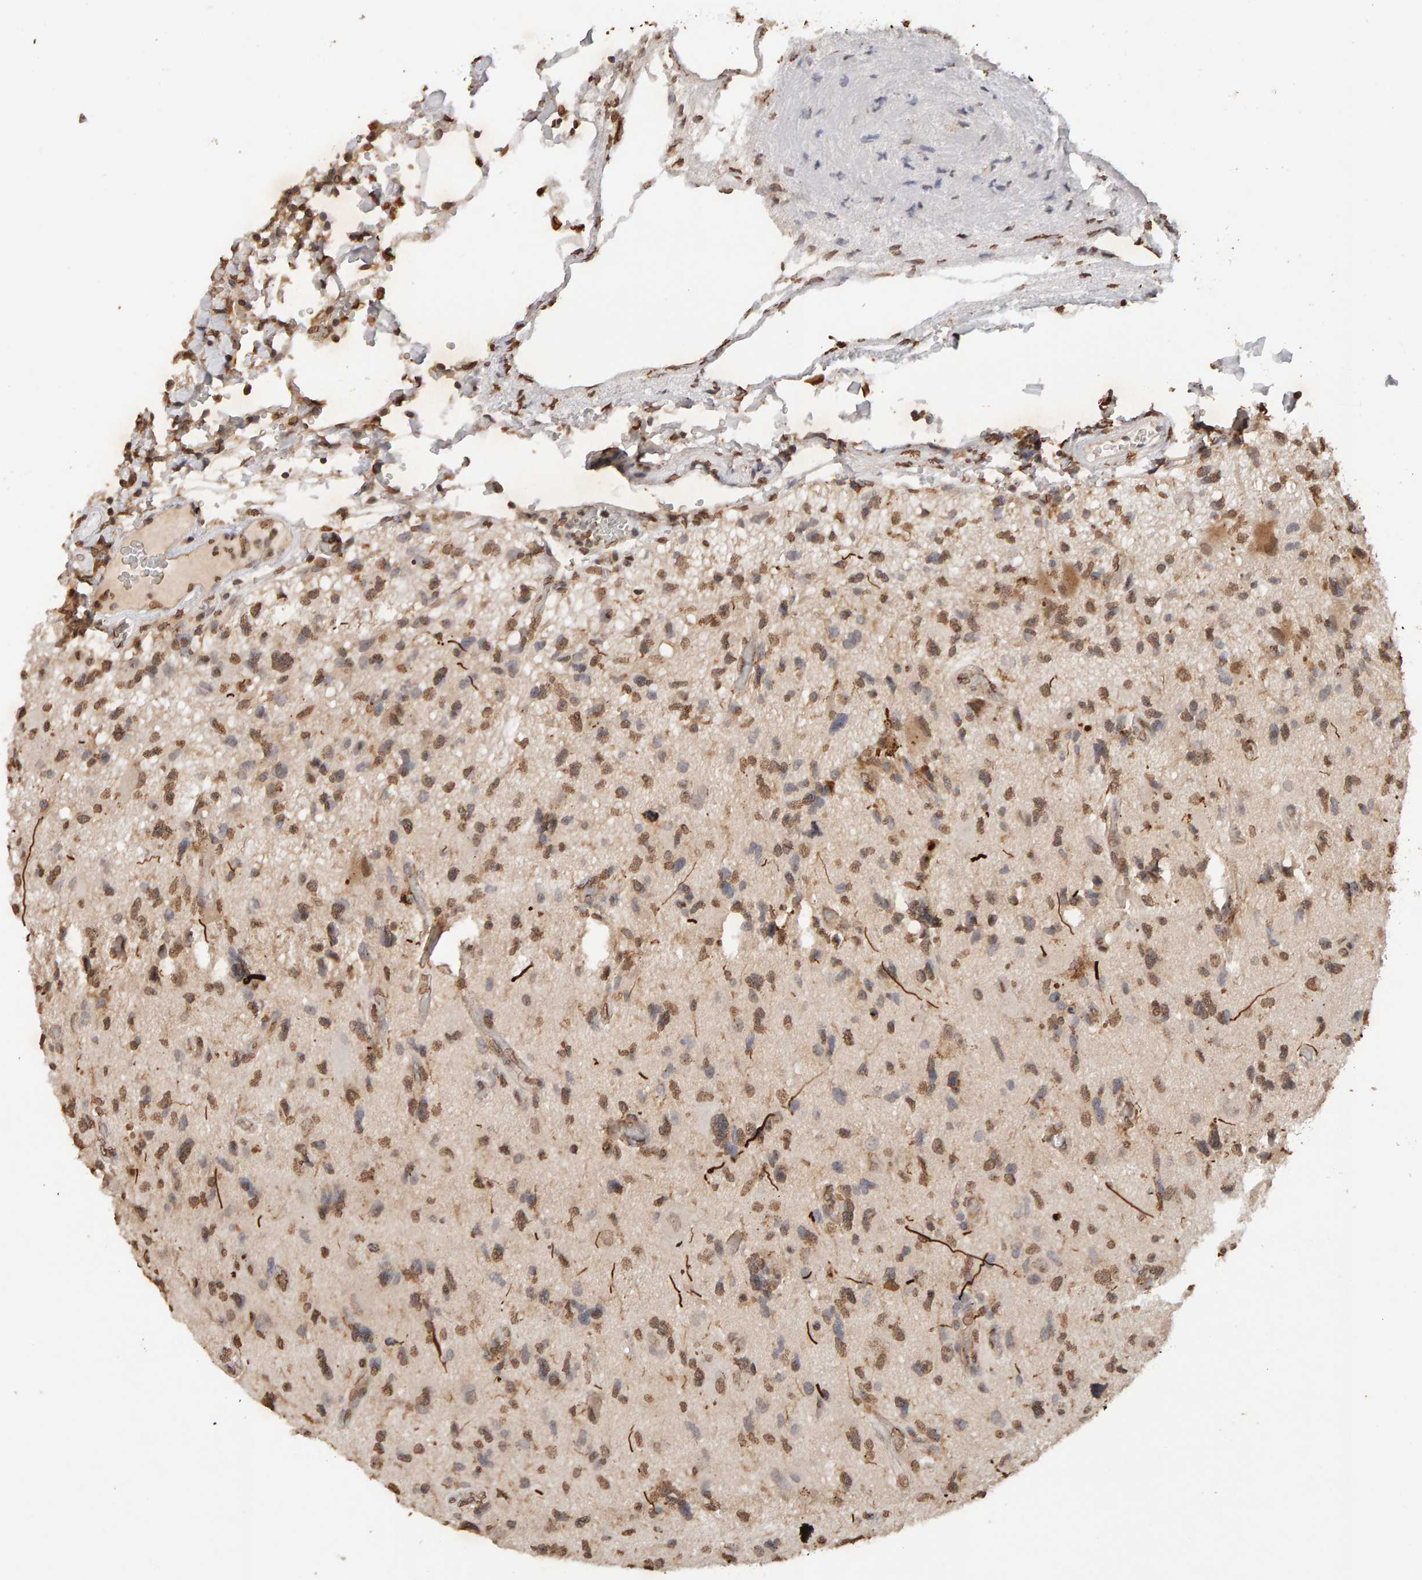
{"staining": {"intensity": "moderate", "quantity": ">75%", "location": "nuclear"}, "tissue": "glioma", "cell_type": "Tumor cells", "image_type": "cancer", "snomed": [{"axis": "morphology", "description": "Glioma, malignant, High grade"}, {"axis": "topography", "description": "Brain"}], "caption": "Brown immunohistochemical staining in glioma shows moderate nuclear staining in approximately >75% of tumor cells.", "gene": "DNAJB5", "patient": {"sex": "male", "age": 33}}